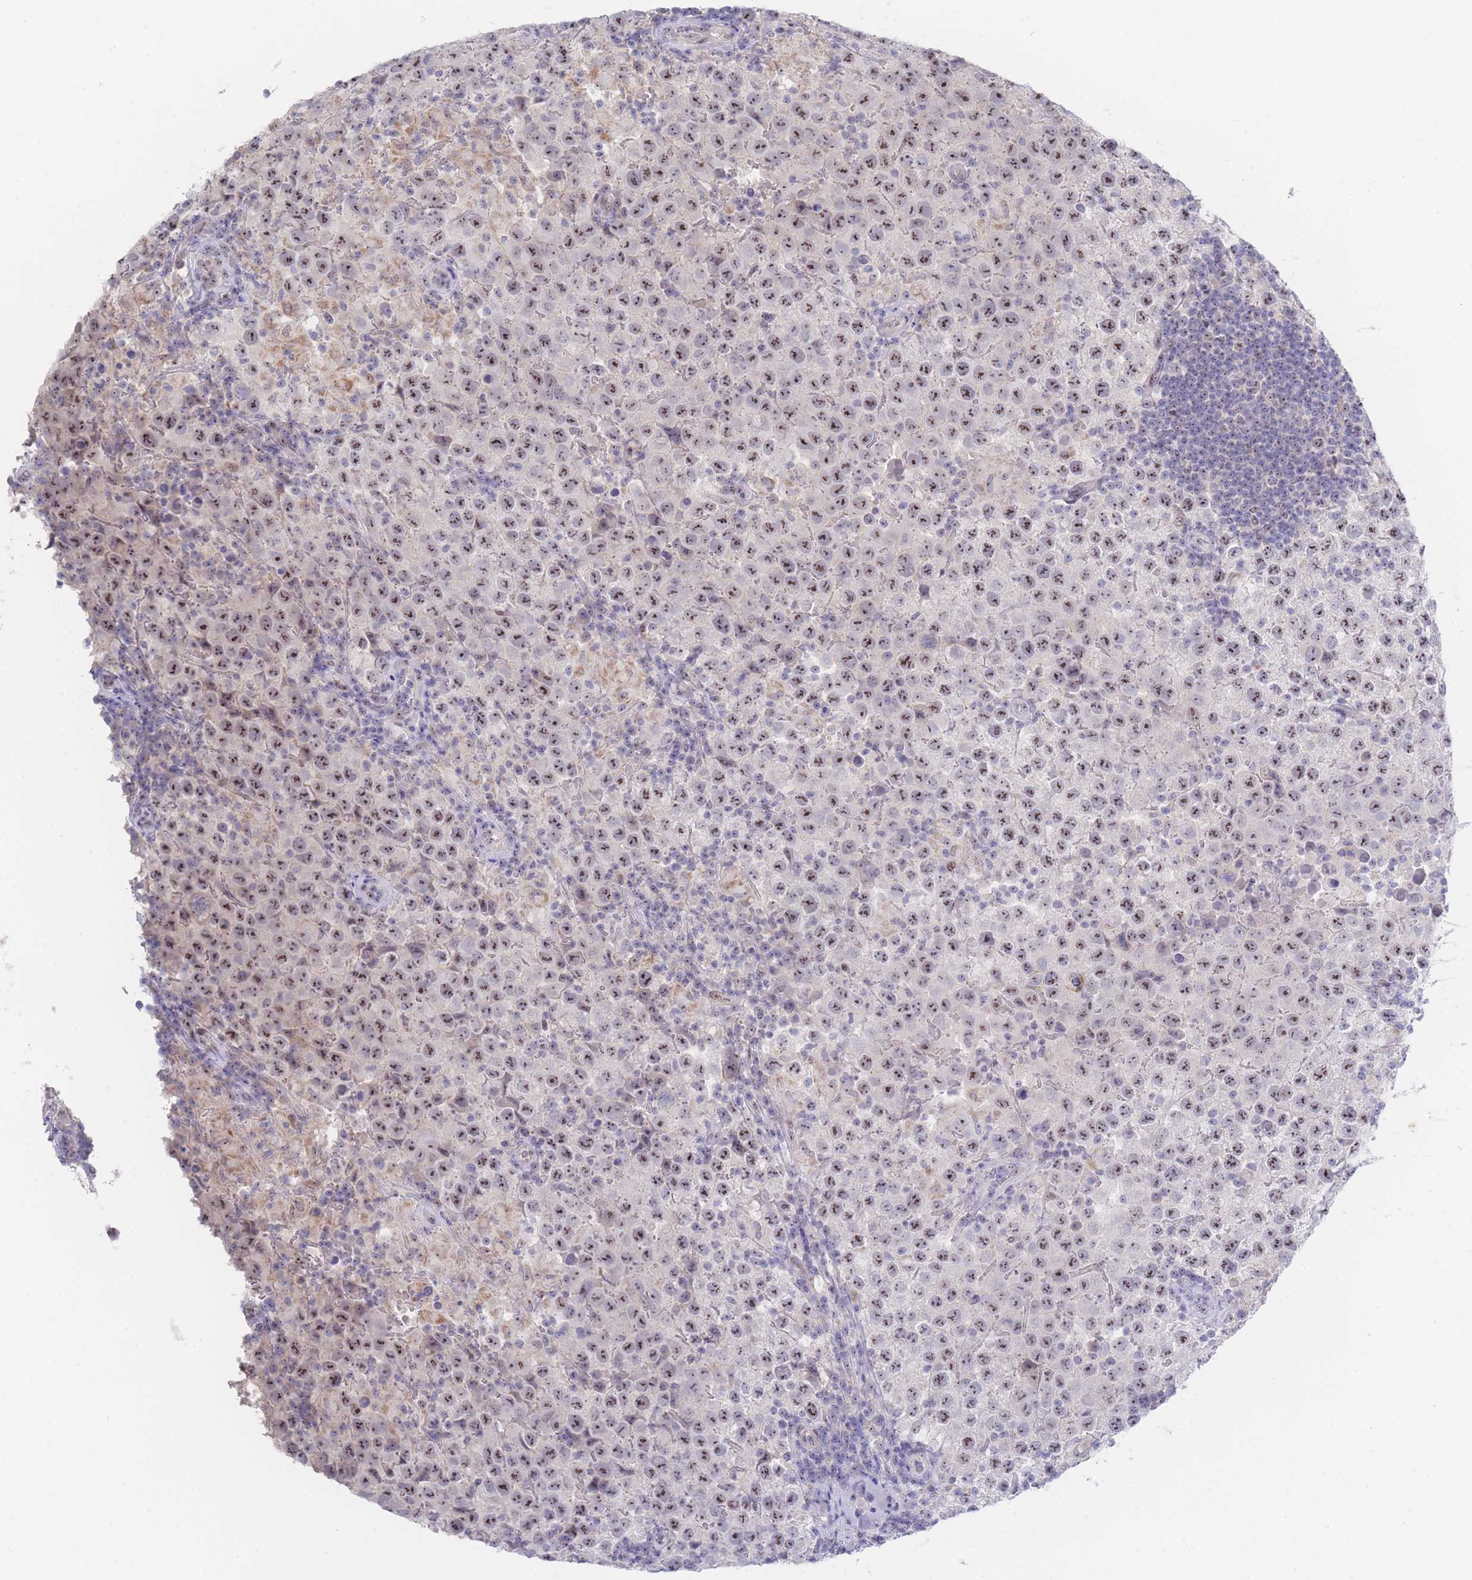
{"staining": {"intensity": "moderate", "quantity": ">75%", "location": "nuclear"}, "tissue": "testis cancer", "cell_type": "Tumor cells", "image_type": "cancer", "snomed": [{"axis": "morphology", "description": "Seminoma, NOS"}, {"axis": "morphology", "description": "Carcinoma, Embryonal, NOS"}, {"axis": "topography", "description": "Testis"}], "caption": "DAB immunohistochemical staining of human seminoma (testis) shows moderate nuclear protein positivity in about >75% of tumor cells.", "gene": "ZNF142", "patient": {"sex": "male", "age": 41}}